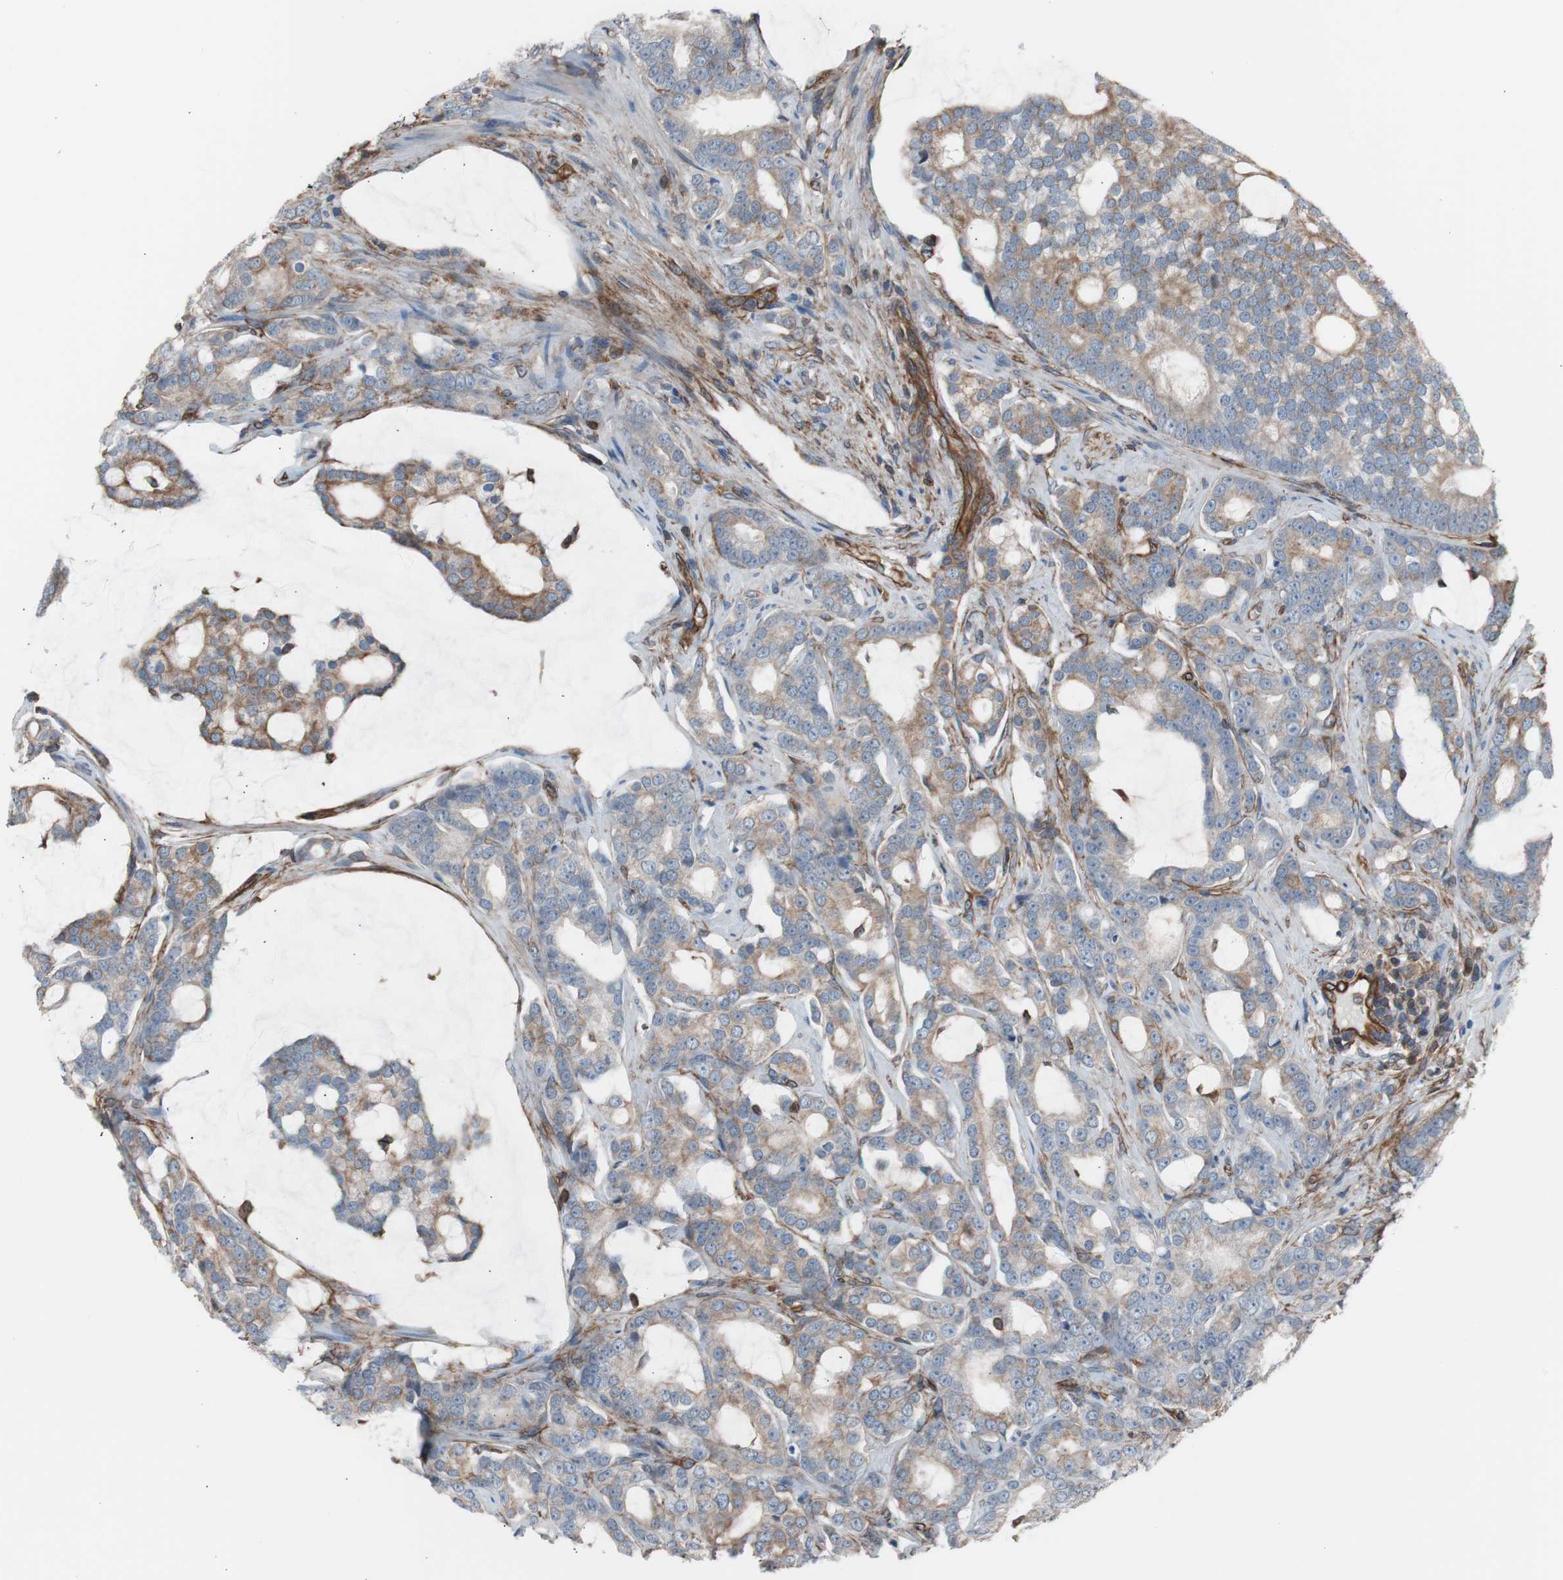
{"staining": {"intensity": "moderate", "quantity": "25%-75%", "location": "cytoplasmic/membranous"}, "tissue": "prostate cancer", "cell_type": "Tumor cells", "image_type": "cancer", "snomed": [{"axis": "morphology", "description": "Adenocarcinoma, Low grade"}, {"axis": "topography", "description": "Prostate"}], "caption": "Adenocarcinoma (low-grade) (prostate) tissue exhibits moderate cytoplasmic/membranous positivity in approximately 25%-75% of tumor cells", "gene": "KIF3B", "patient": {"sex": "male", "age": 58}}